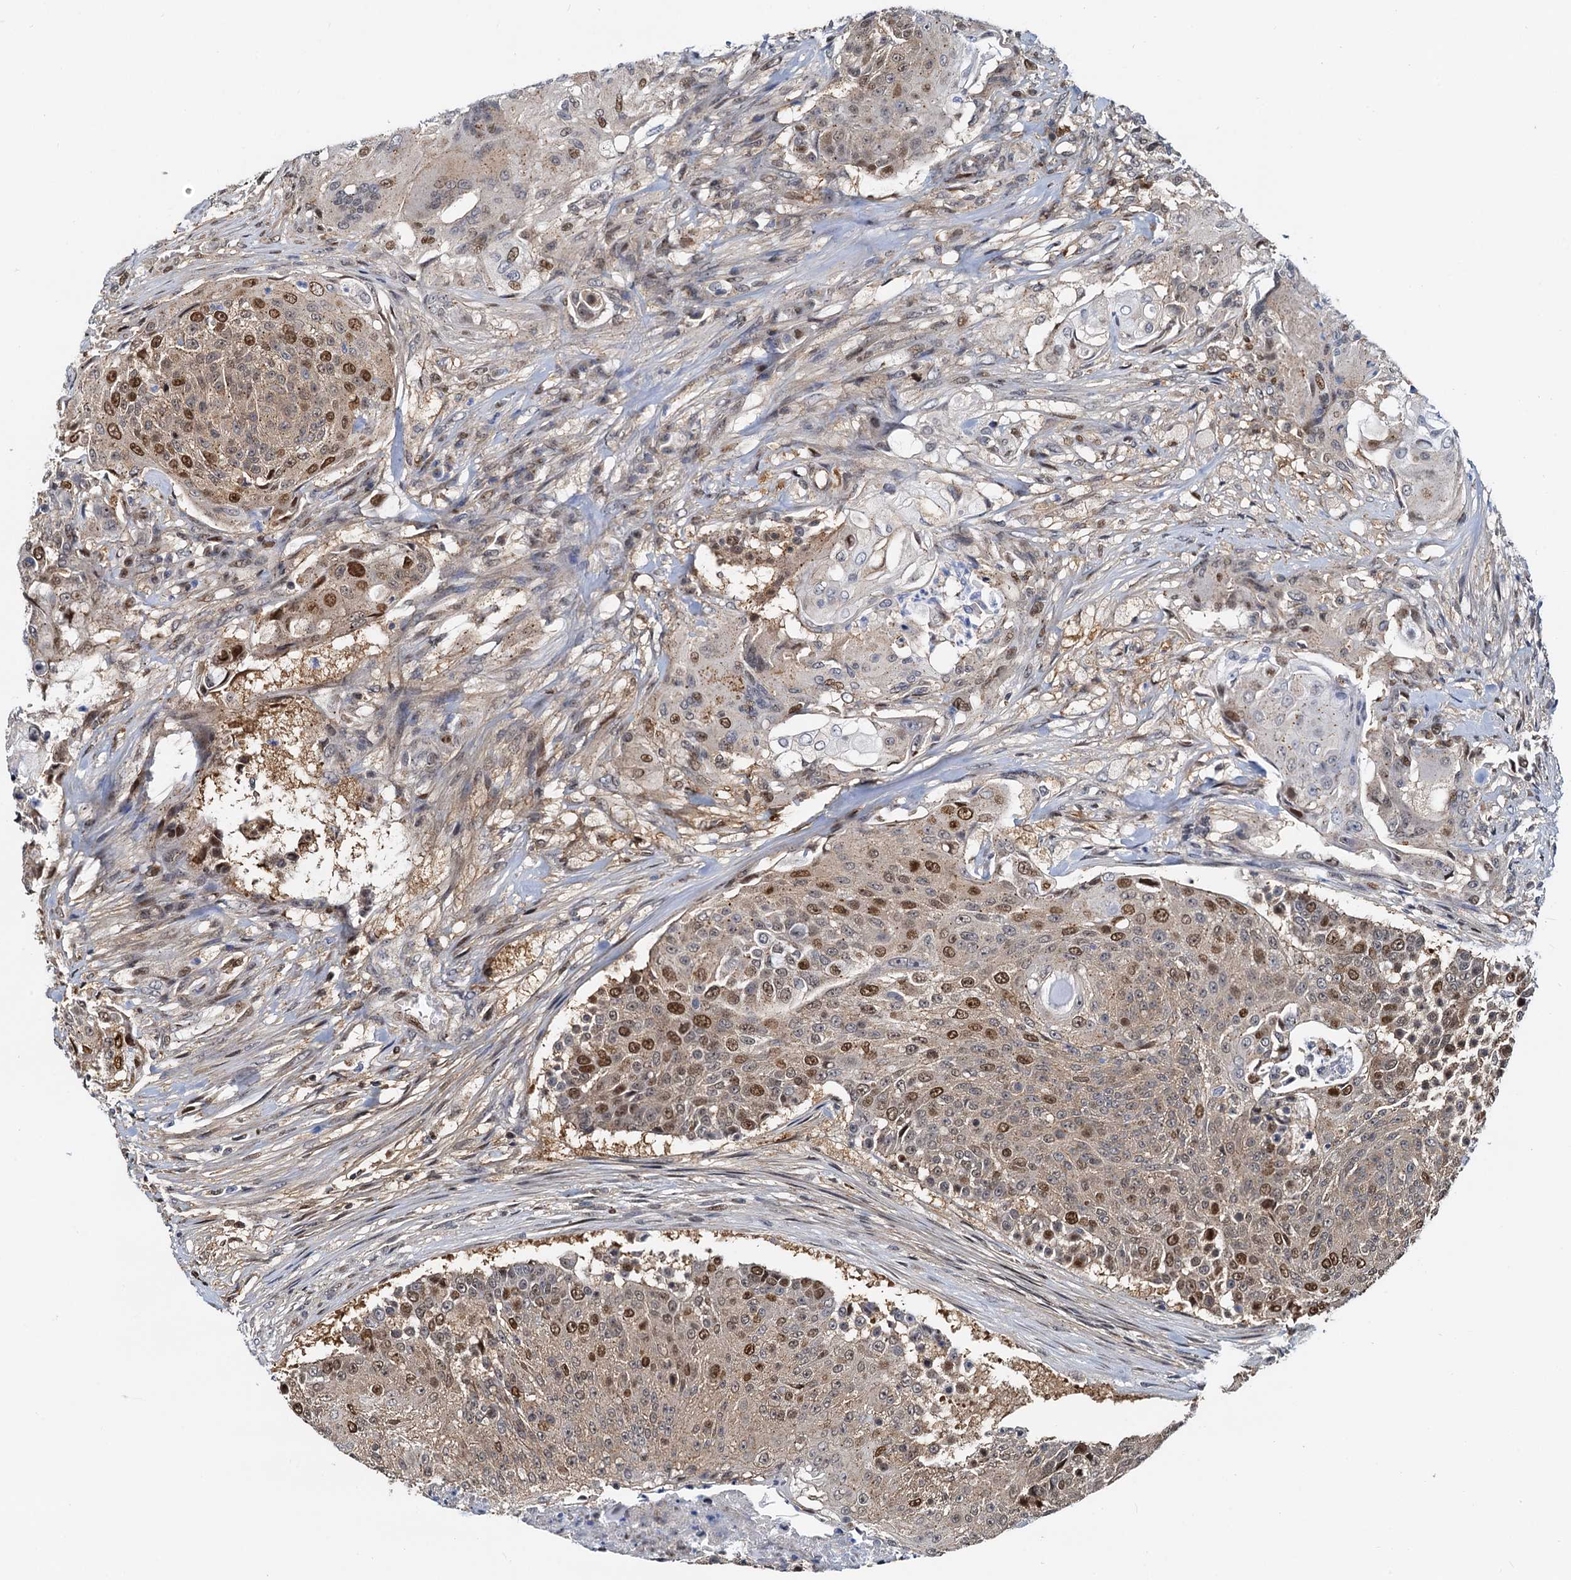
{"staining": {"intensity": "moderate", "quantity": "25%-75%", "location": "cytoplasmic/membranous,nuclear"}, "tissue": "urothelial cancer", "cell_type": "Tumor cells", "image_type": "cancer", "snomed": [{"axis": "morphology", "description": "Urothelial carcinoma, High grade"}, {"axis": "topography", "description": "Urinary bladder"}], "caption": "About 25%-75% of tumor cells in high-grade urothelial carcinoma show moderate cytoplasmic/membranous and nuclear protein expression as visualized by brown immunohistochemical staining.", "gene": "PTGES3", "patient": {"sex": "female", "age": 63}}